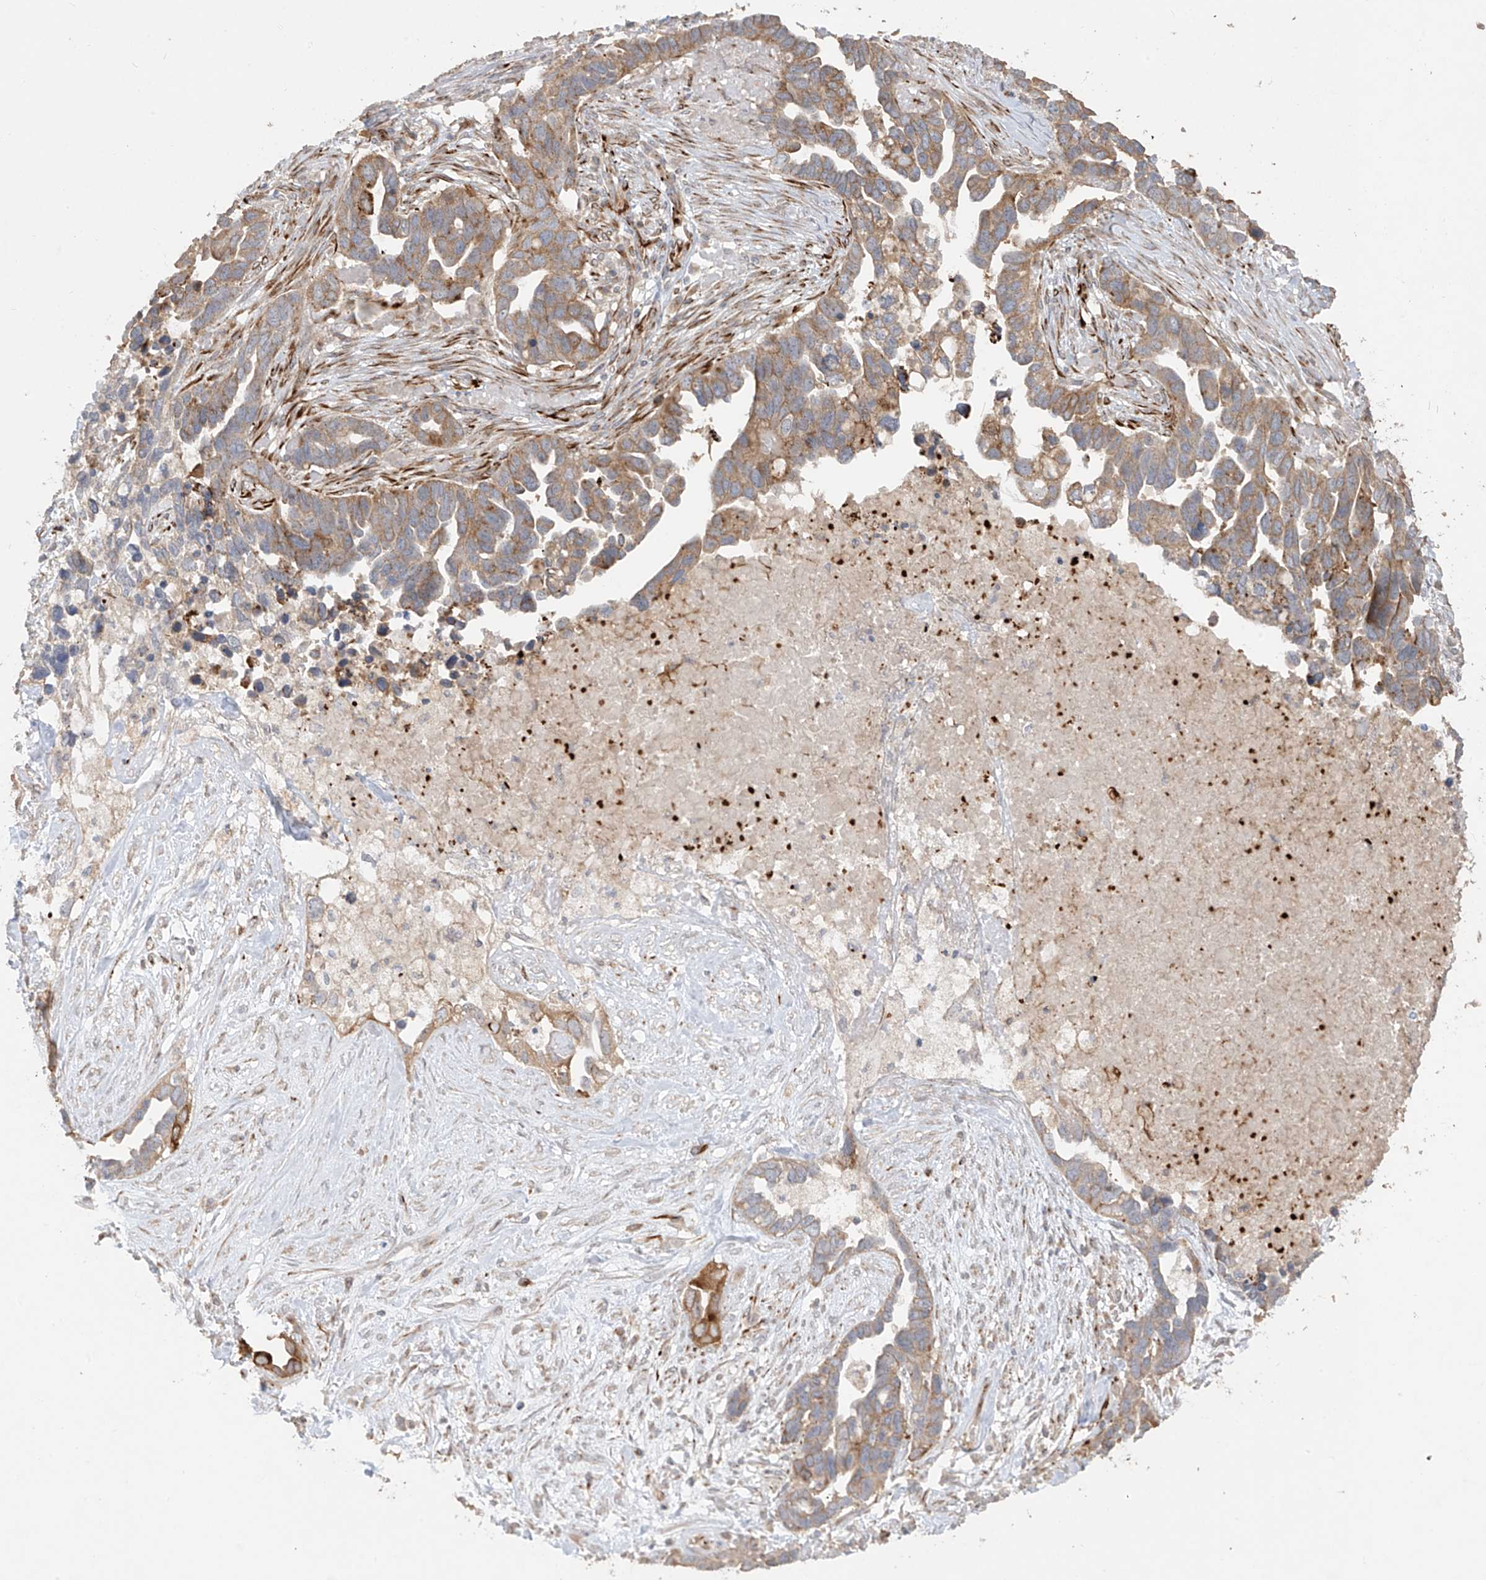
{"staining": {"intensity": "moderate", "quantity": ">75%", "location": "cytoplasmic/membranous"}, "tissue": "ovarian cancer", "cell_type": "Tumor cells", "image_type": "cancer", "snomed": [{"axis": "morphology", "description": "Cystadenocarcinoma, serous, NOS"}, {"axis": "topography", "description": "Ovary"}], "caption": "DAB (3,3'-diaminobenzidine) immunohistochemical staining of human ovarian serous cystadenocarcinoma demonstrates moderate cytoplasmic/membranous protein staining in about >75% of tumor cells.", "gene": "DCDC2", "patient": {"sex": "female", "age": 54}}